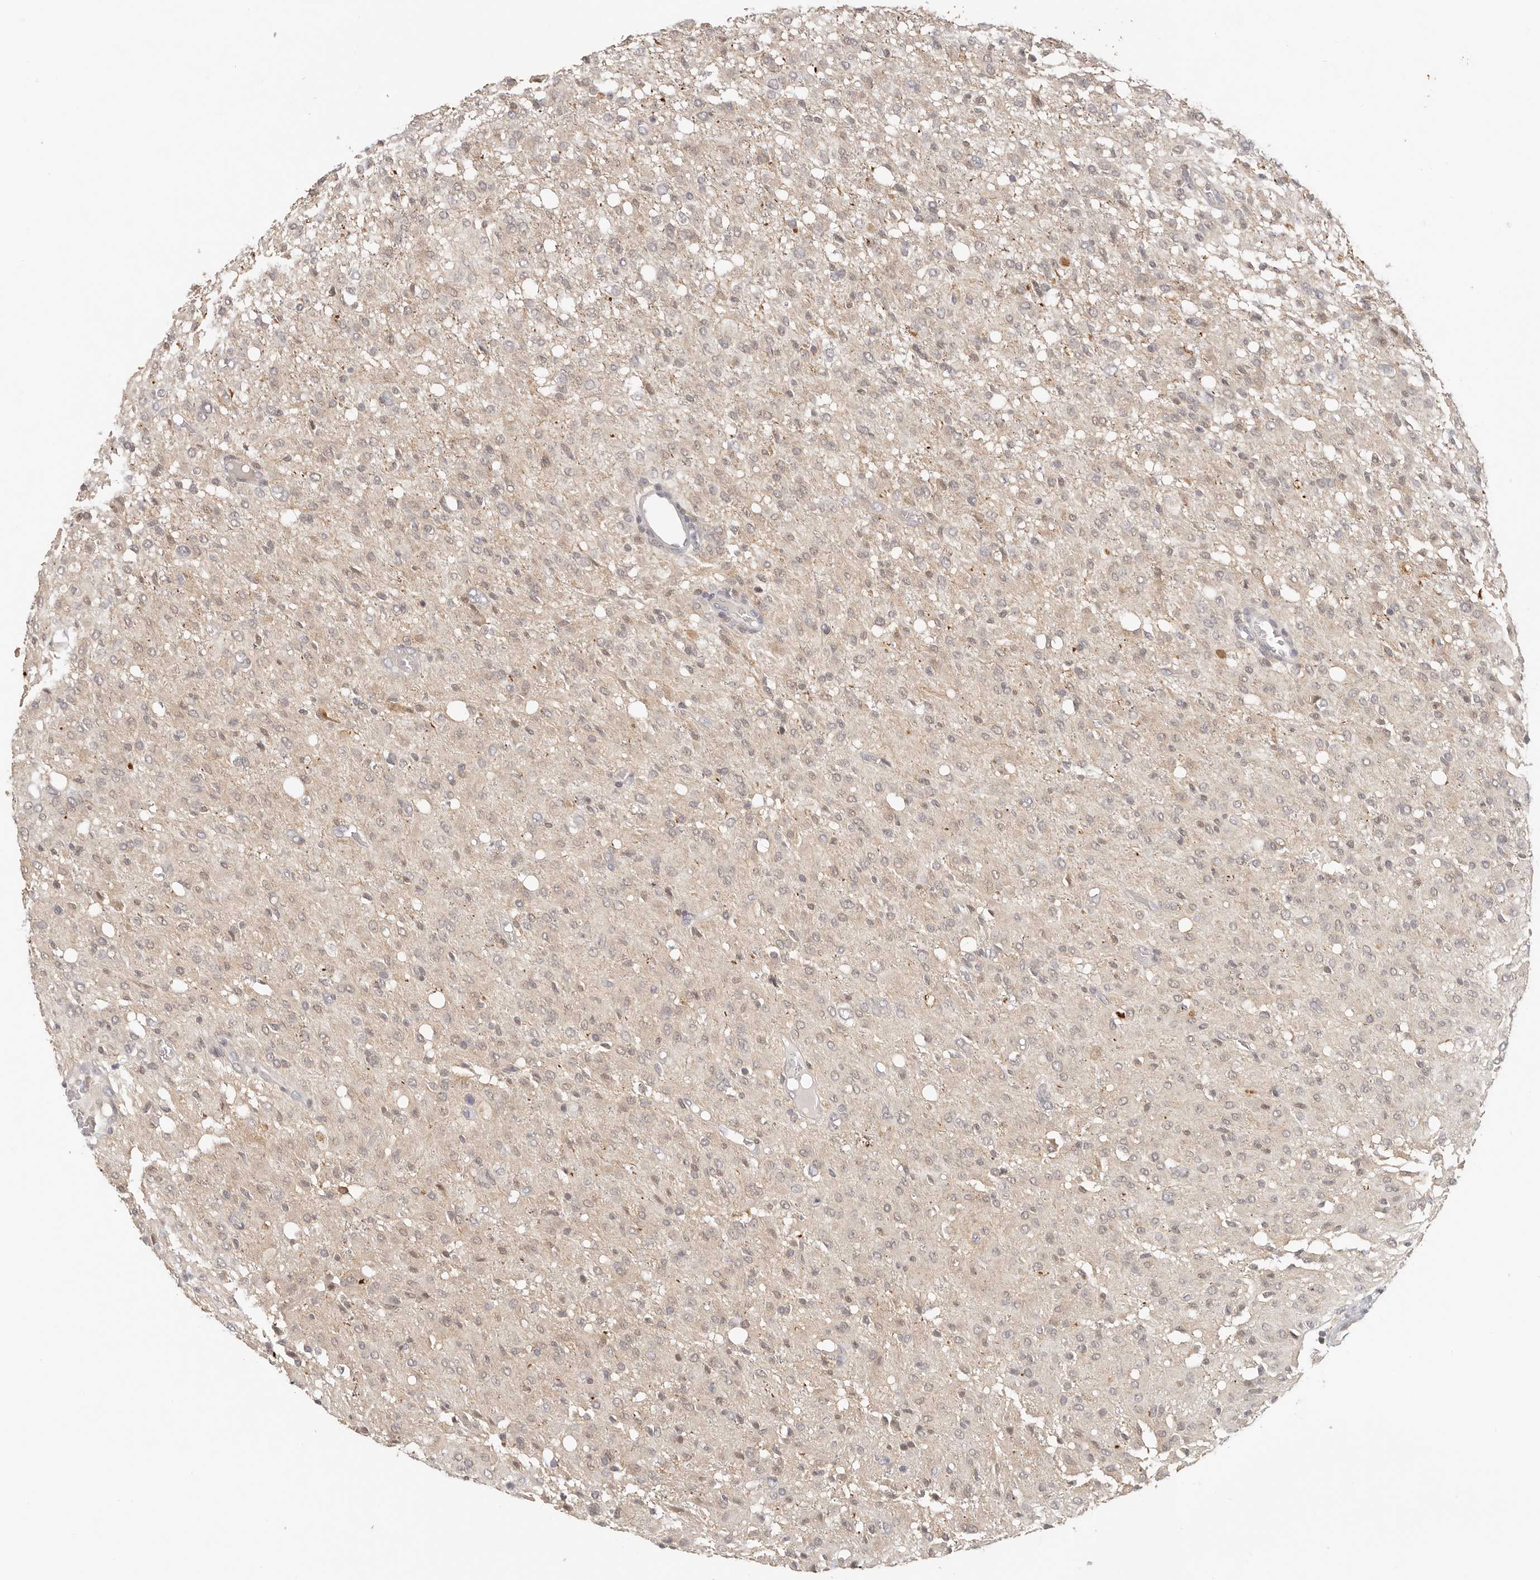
{"staining": {"intensity": "weak", "quantity": "25%-75%", "location": "cytoplasmic/membranous,nuclear"}, "tissue": "glioma", "cell_type": "Tumor cells", "image_type": "cancer", "snomed": [{"axis": "morphology", "description": "Glioma, malignant, High grade"}, {"axis": "topography", "description": "Brain"}], "caption": "Immunohistochemistry (IHC) histopathology image of neoplastic tissue: human malignant high-grade glioma stained using immunohistochemistry (IHC) exhibits low levels of weak protein expression localized specifically in the cytoplasmic/membranous and nuclear of tumor cells, appearing as a cytoplasmic/membranous and nuclear brown color.", "gene": "LARP7", "patient": {"sex": "female", "age": 59}}